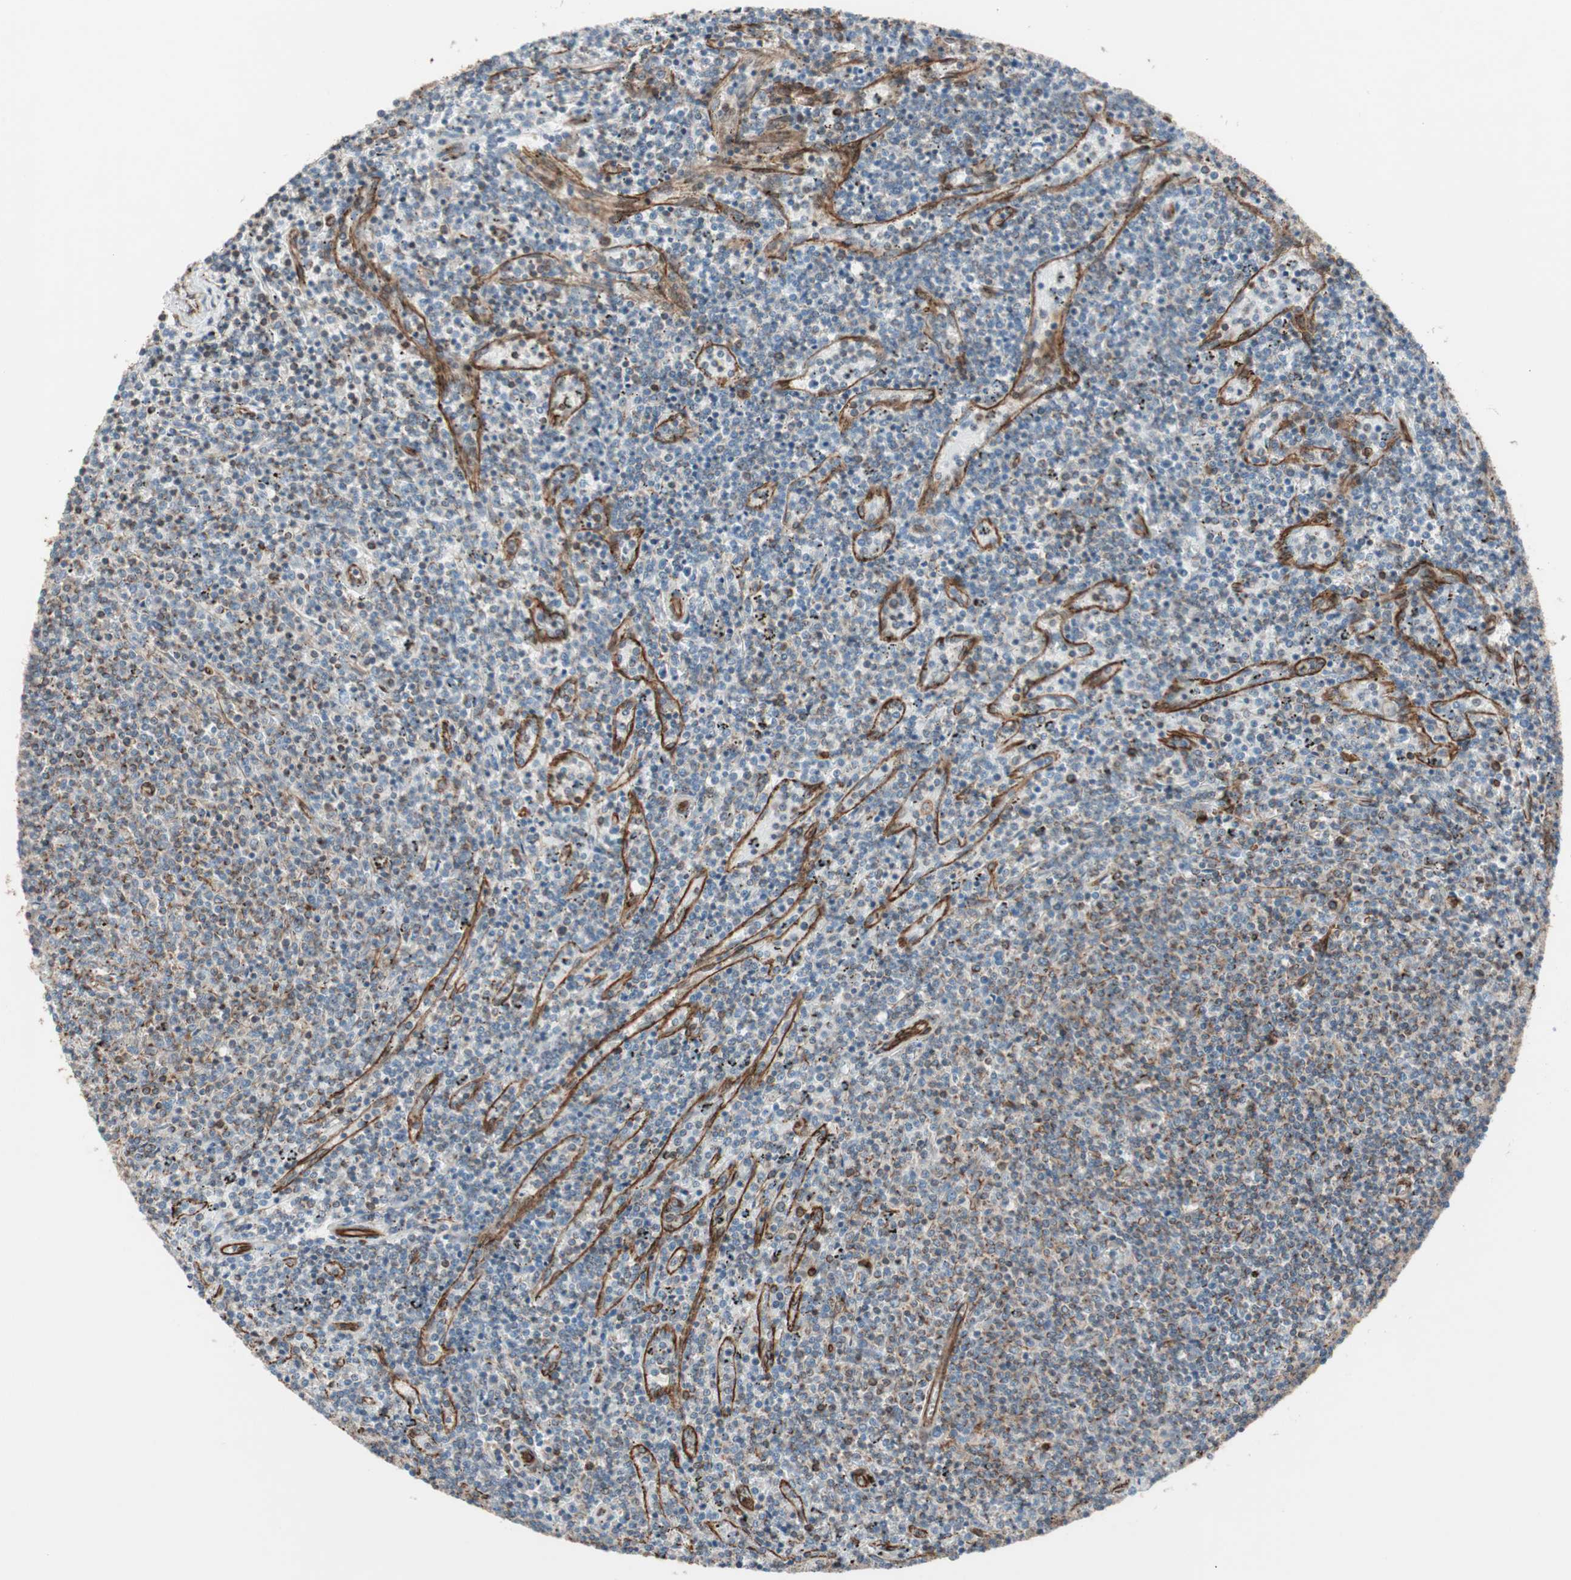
{"staining": {"intensity": "moderate", "quantity": "<25%", "location": "cytoplasmic/membranous"}, "tissue": "lymphoma", "cell_type": "Tumor cells", "image_type": "cancer", "snomed": [{"axis": "morphology", "description": "Malignant lymphoma, non-Hodgkin's type, Low grade"}, {"axis": "topography", "description": "Spleen"}], "caption": "Immunohistochemistry (IHC) photomicrograph of malignant lymphoma, non-Hodgkin's type (low-grade) stained for a protein (brown), which exhibits low levels of moderate cytoplasmic/membranous expression in about <25% of tumor cells.", "gene": "TCTA", "patient": {"sex": "female", "age": 50}}